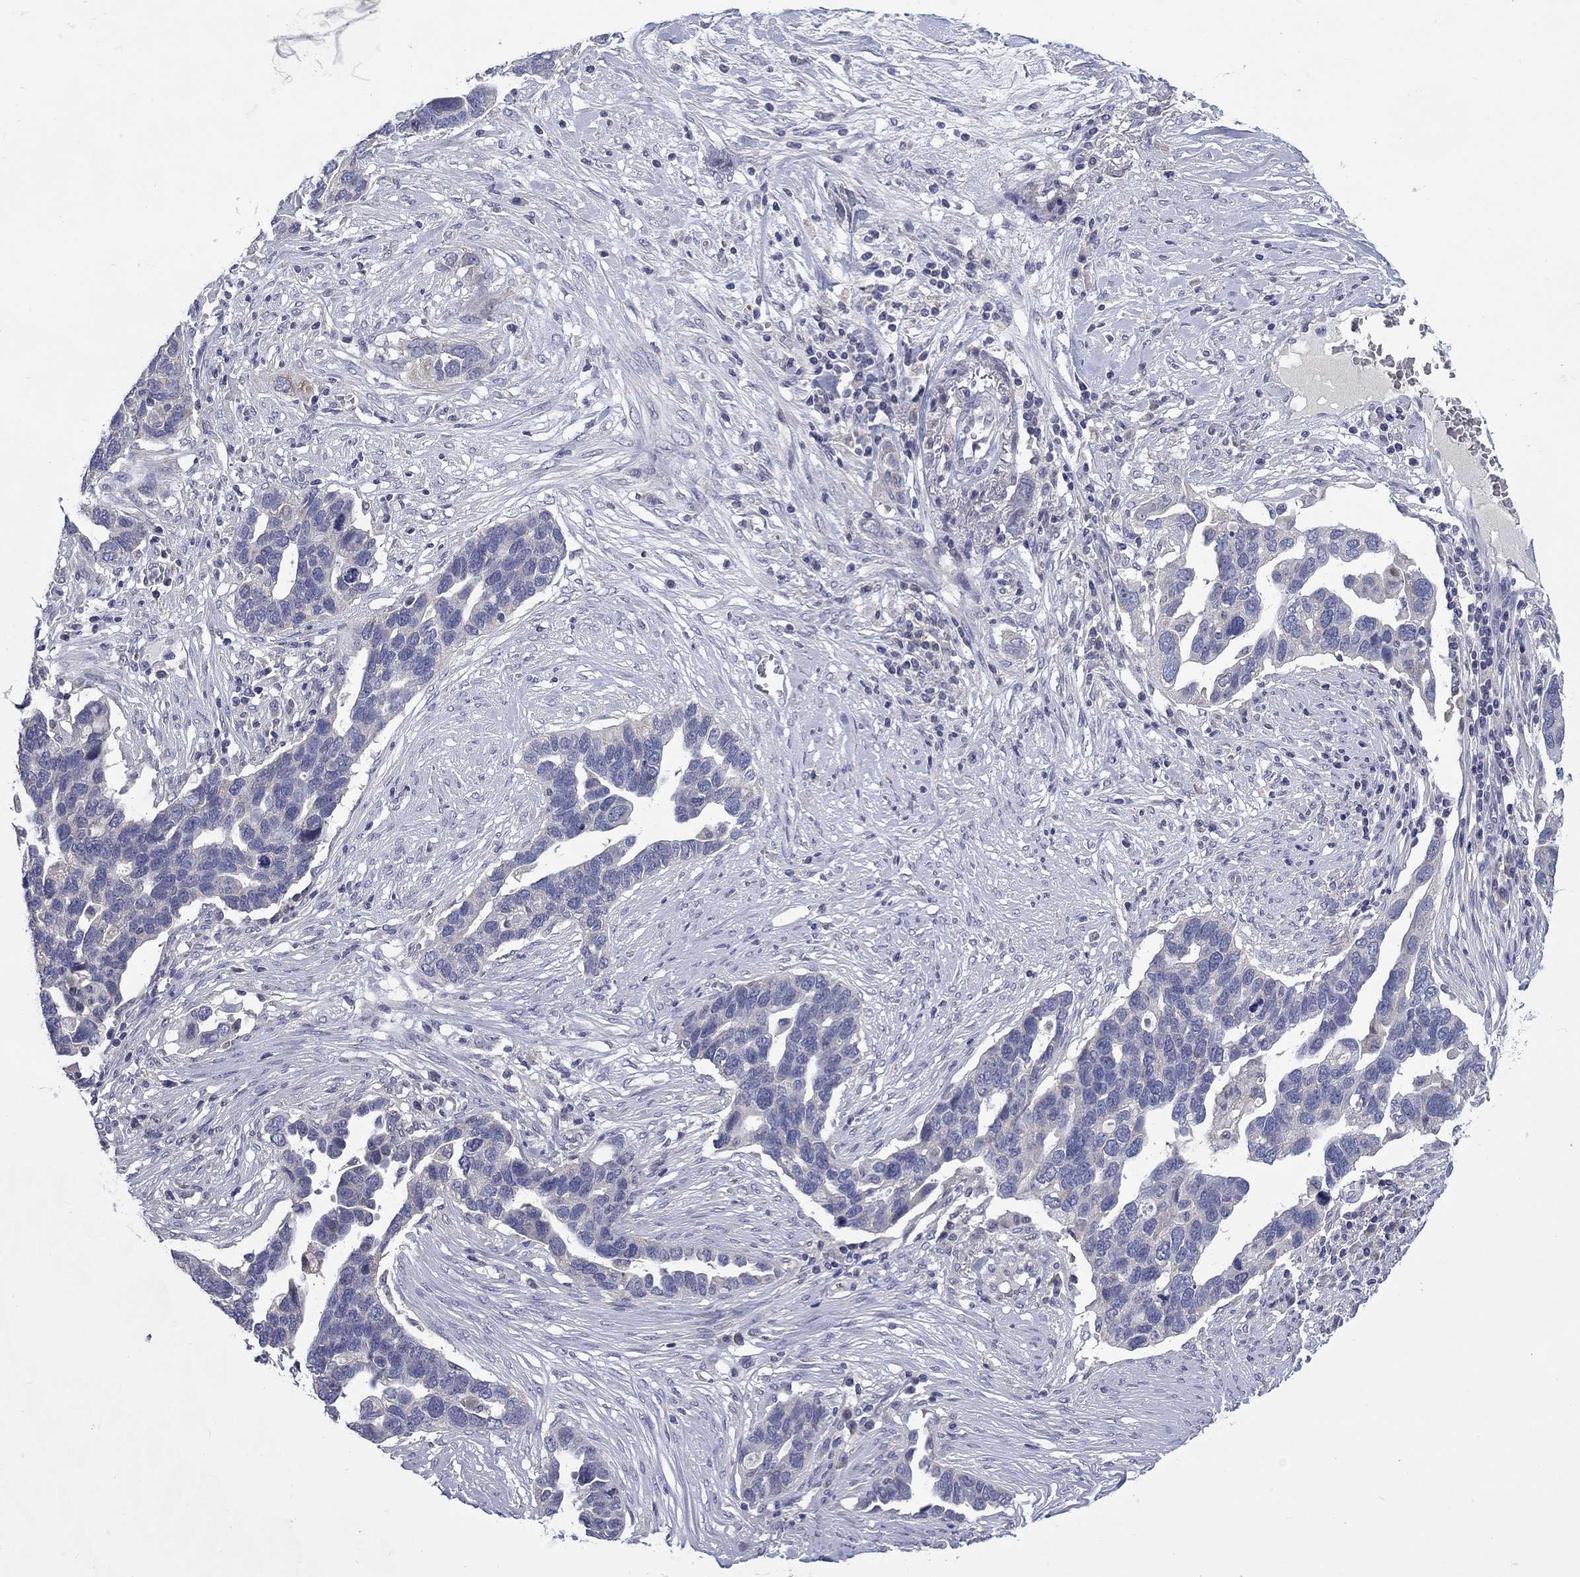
{"staining": {"intensity": "negative", "quantity": "none", "location": "none"}, "tissue": "ovarian cancer", "cell_type": "Tumor cells", "image_type": "cancer", "snomed": [{"axis": "morphology", "description": "Cystadenocarcinoma, serous, NOS"}, {"axis": "topography", "description": "Ovary"}], "caption": "The image demonstrates no staining of tumor cells in ovarian serous cystadenocarcinoma. (DAB (3,3'-diaminobenzidine) immunohistochemistry, high magnification).", "gene": "FRK", "patient": {"sex": "female", "age": 54}}